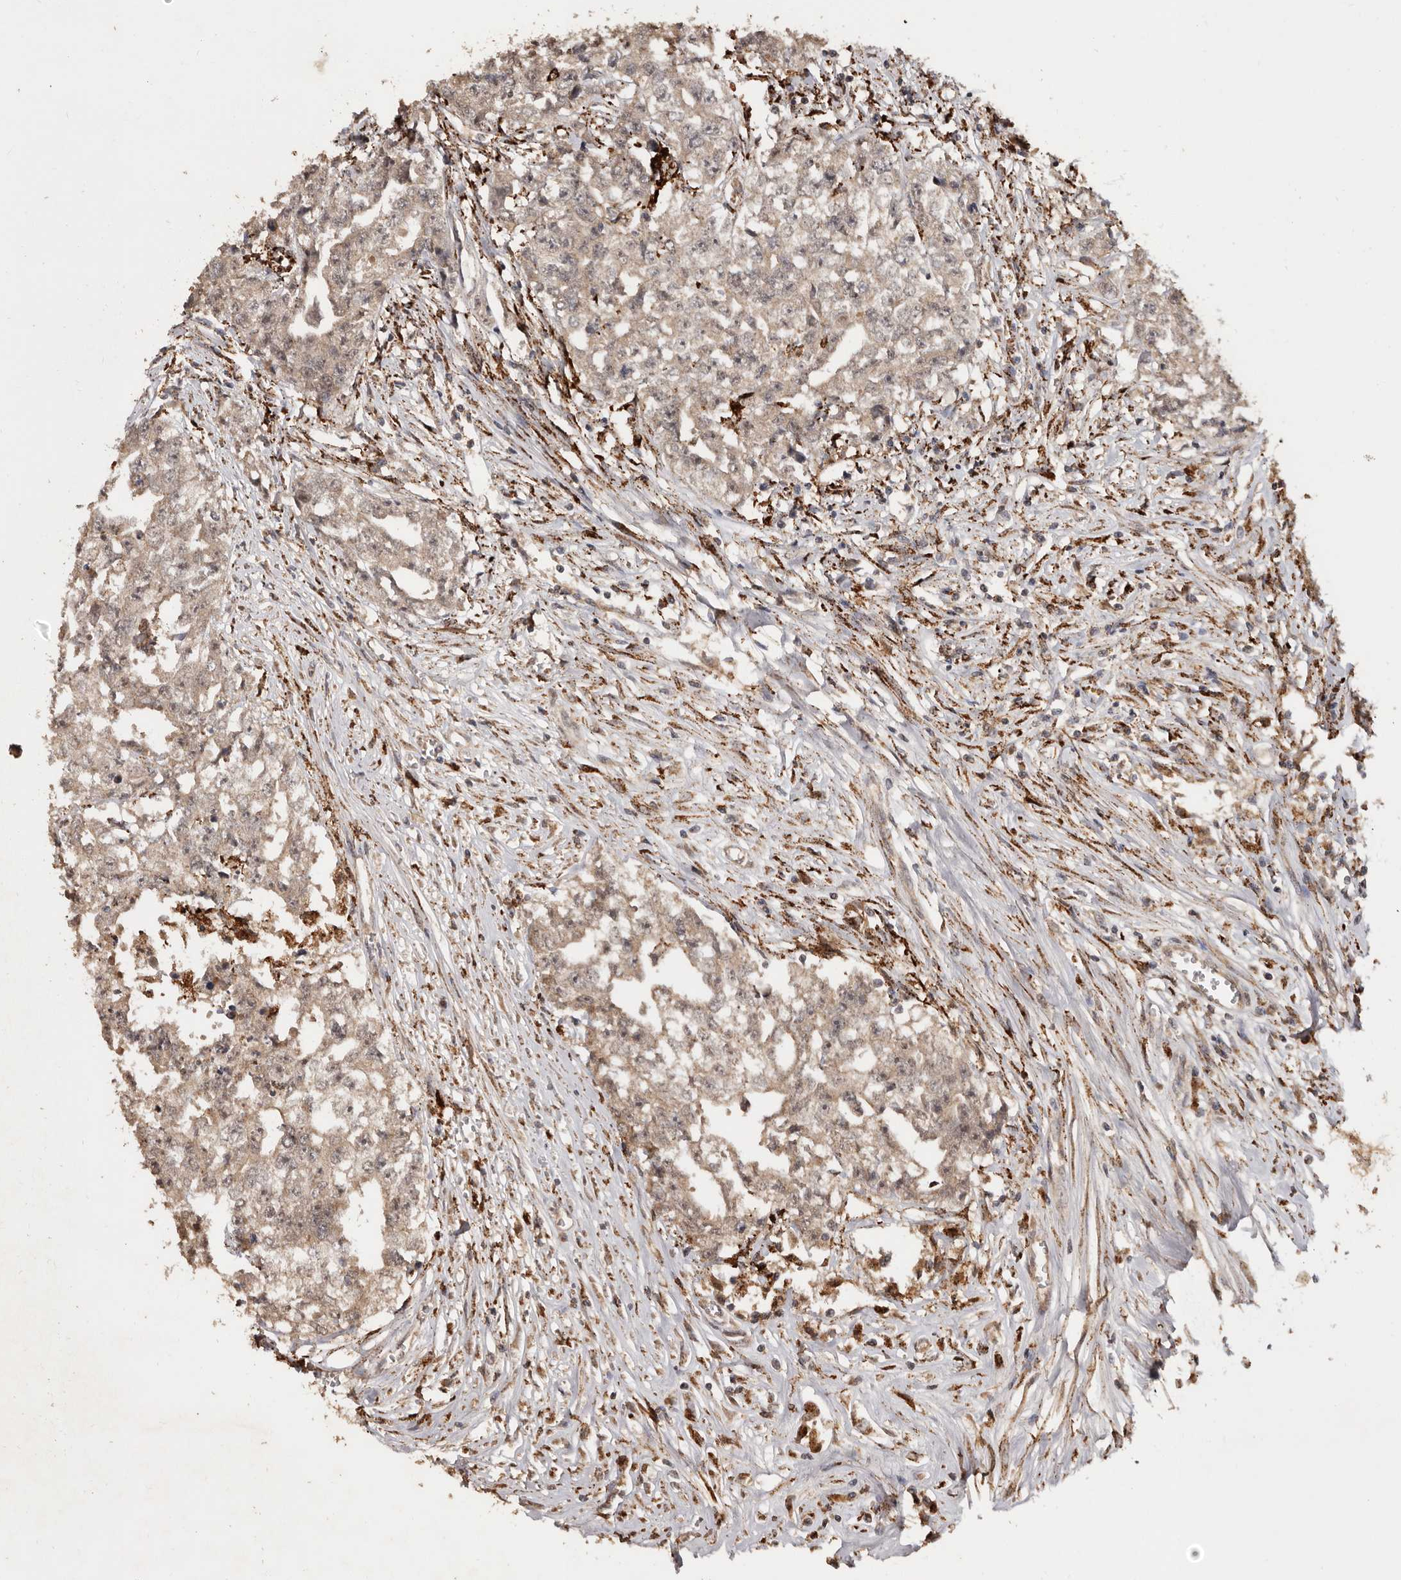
{"staining": {"intensity": "weak", "quantity": ">75%", "location": "cytoplasmic/membranous"}, "tissue": "testis cancer", "cell_type": "Tumor cells", "image_type": "cancer", "snomed": [{"axis": "morphology", "description": "Seminoma, NOS"}, {"axis": "morphology", "description": "Carcinoma, Embryonal, NOS"}, {"axis": "topography", "description": "Testis"}], "caption": "The photomicrograph shows staining of testis embryonal carcinoma, revealing weak cytoplasmic/membranous protein expression (brown color) within tumor cells.", "gene": "AKAP7", "patient": {"sex": "male", "age": 43}}